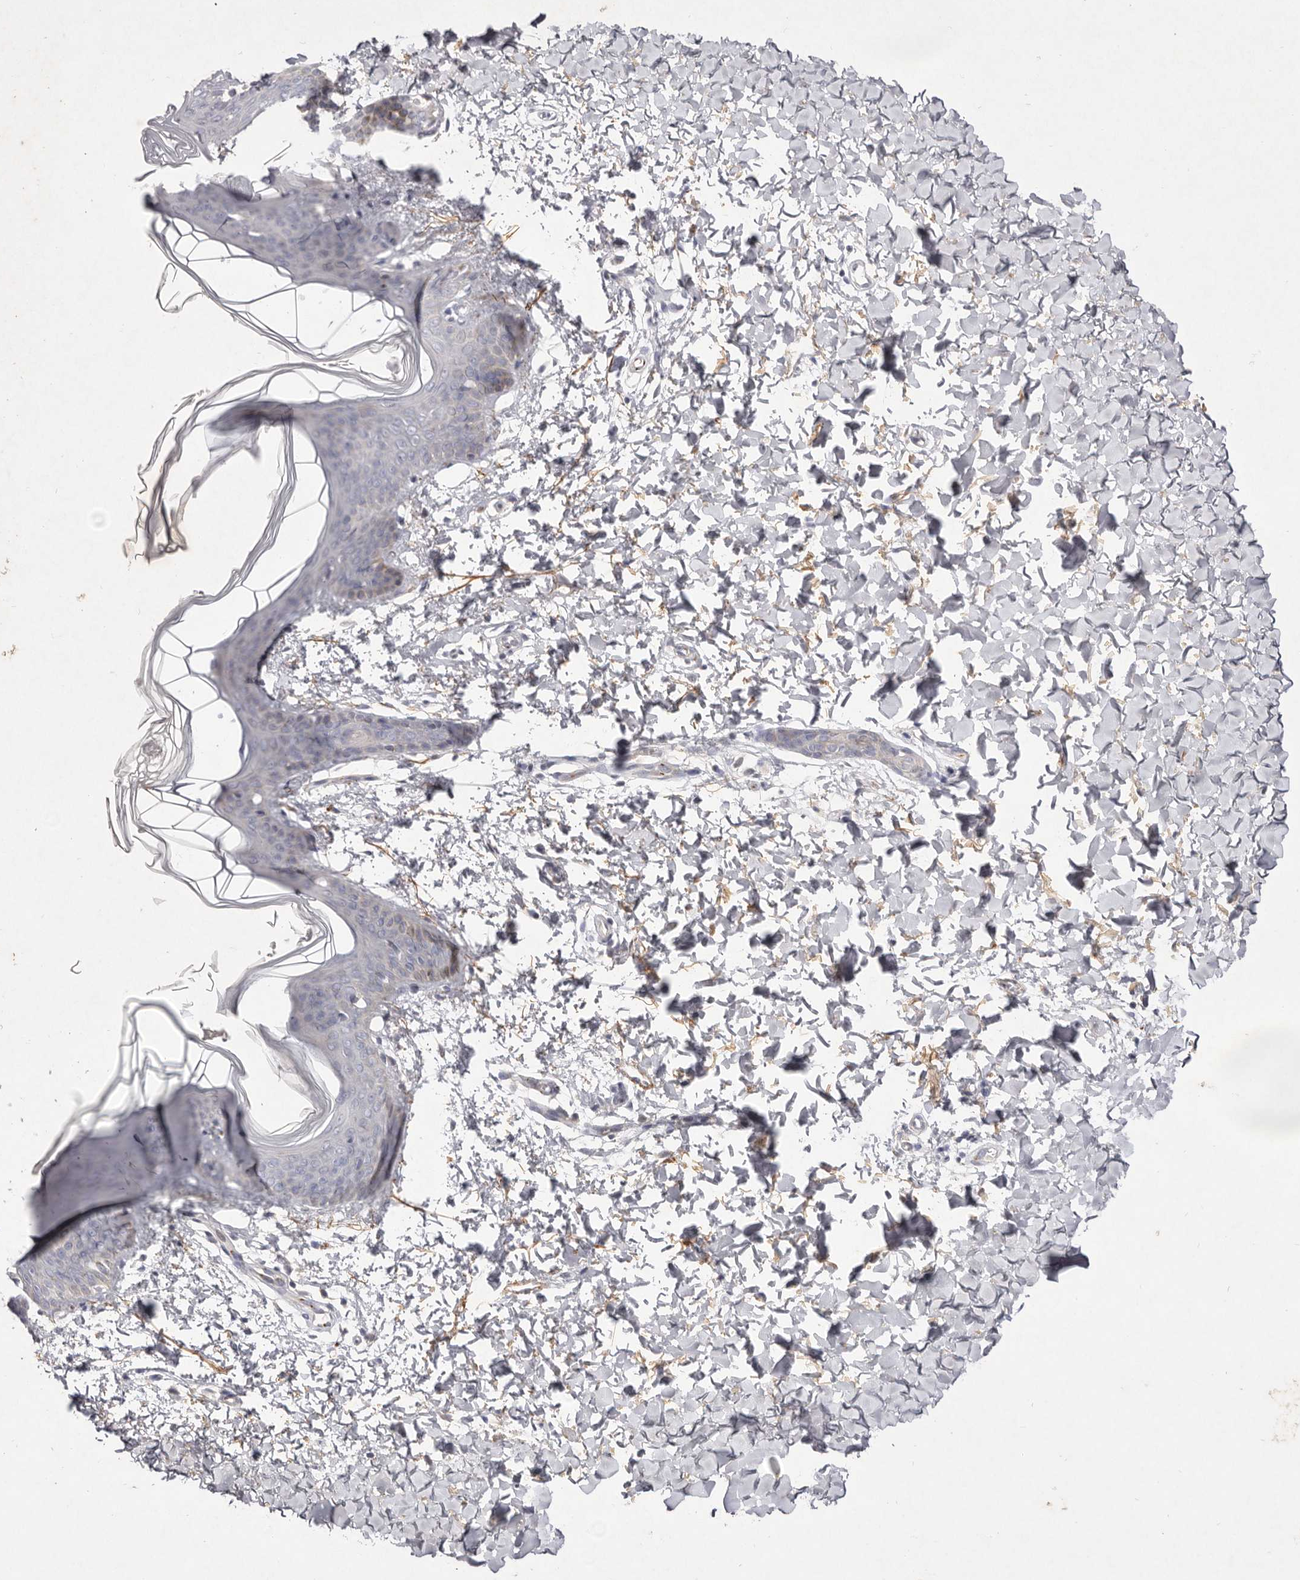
{"staining": {"intensity": "moderate", "quantity": ">75%", "location": "cytoplasmic/membranous"}, "tissue": "skin", "cell_type": "Fibroblasts", "image_type": "normal", "snomed": [{"axis": "morphology", "description": "Normal tissue, NOS"}, {"axis": "topography", "description": "Skin"}], "caption": "Immunohistochemistry (IHC) of unremarkable skin reveals medium levels of moderate cytoplasmic/membranous positivity in approximately >75% of fibroblasts.", "gene": "USP24", "patient": {"sex": "female", "age": 17}}